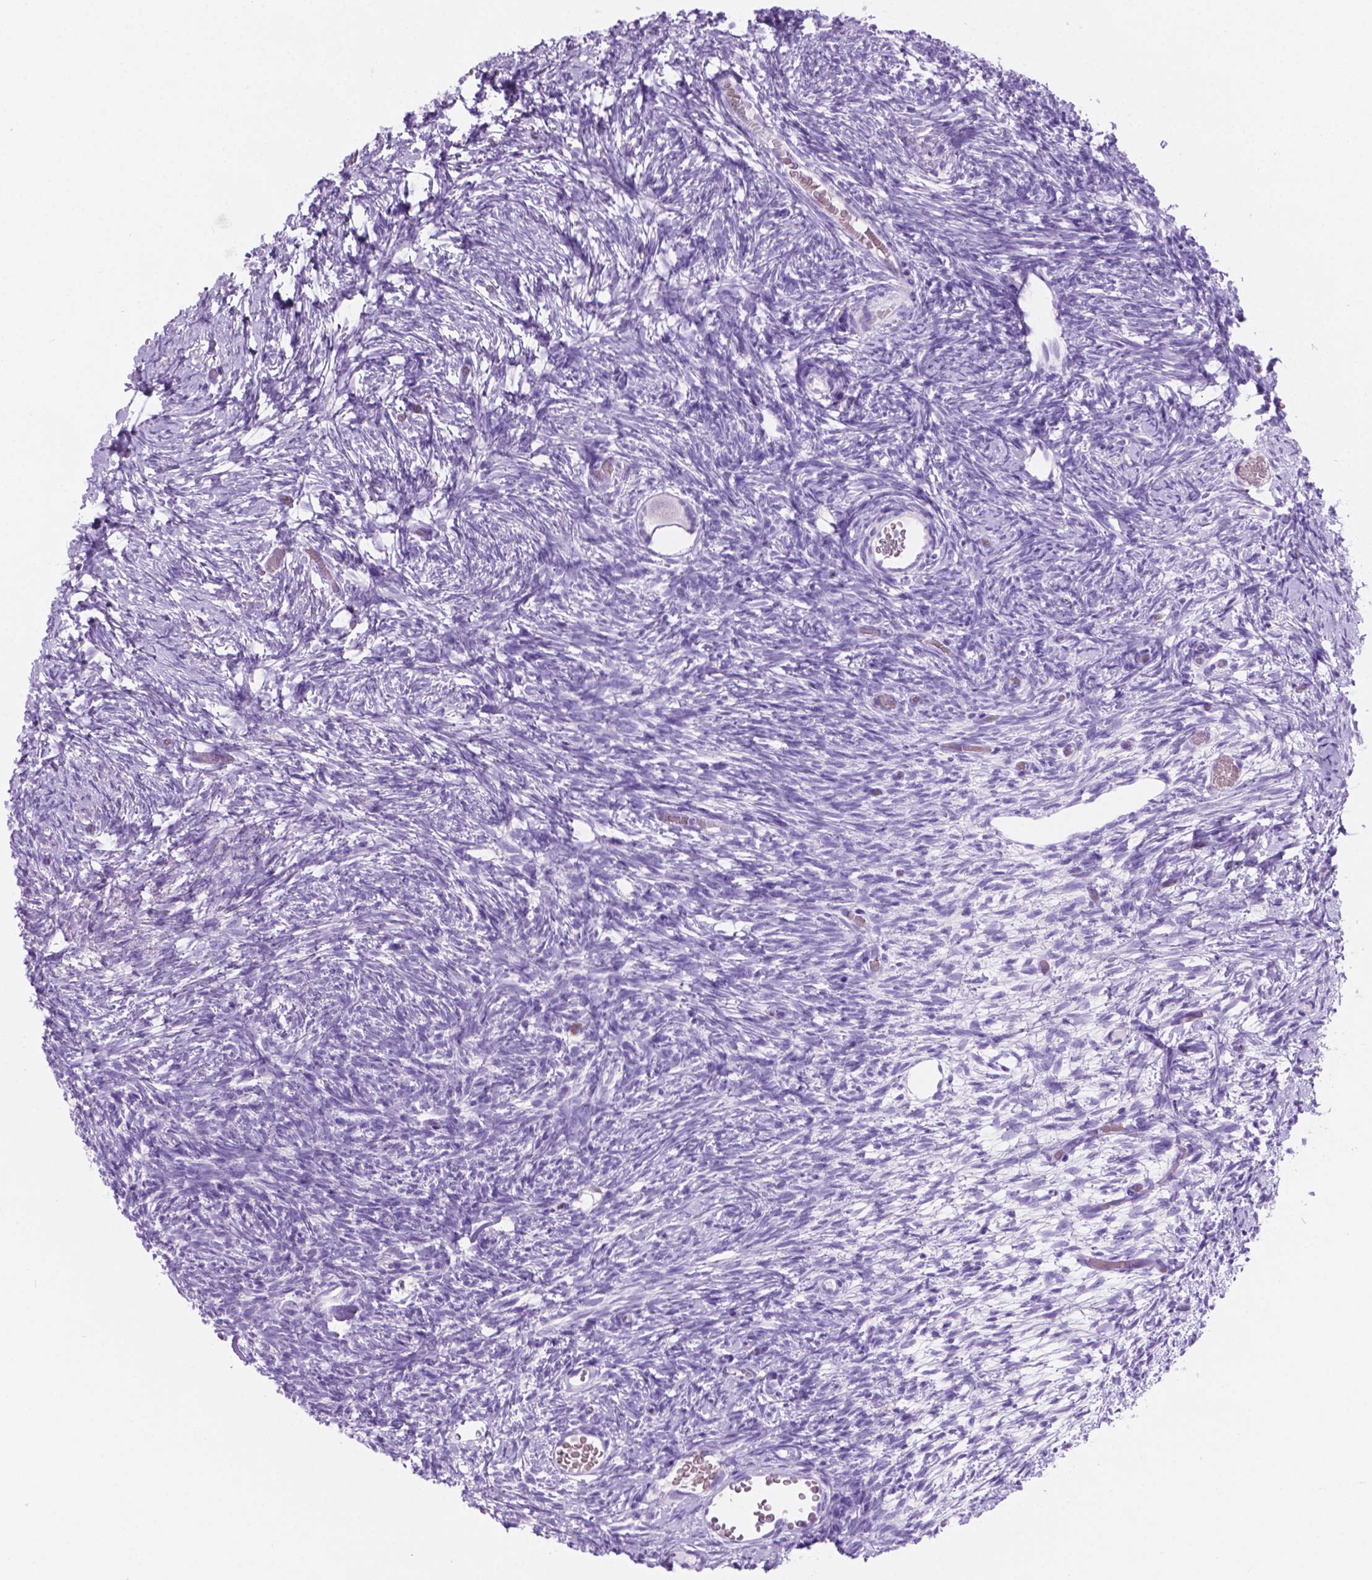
{"staining": {"intensity": "negative", "quantity": "none", "location": "none"}, "tissue": "ovary", "cell_type": "Follicle cells", "image_type": "normal", "snomed": [{"axis": "morphology", "description": "Normal tissue, NOS"}, {"axis": "topography", "description": "Ovary"}], "caption": "This is a photomicrograph of immunohistochemistry (IHC) staining of benign ovary, which shows no expression in follicle cells. (DAB (3,3'-diaminobenzidine) immunohistochemistry (IHC) visualized using brightfield microscopy, high magnification).", "gene": "GRIN2B", "patient": {"sex": "female", "age": 39}}